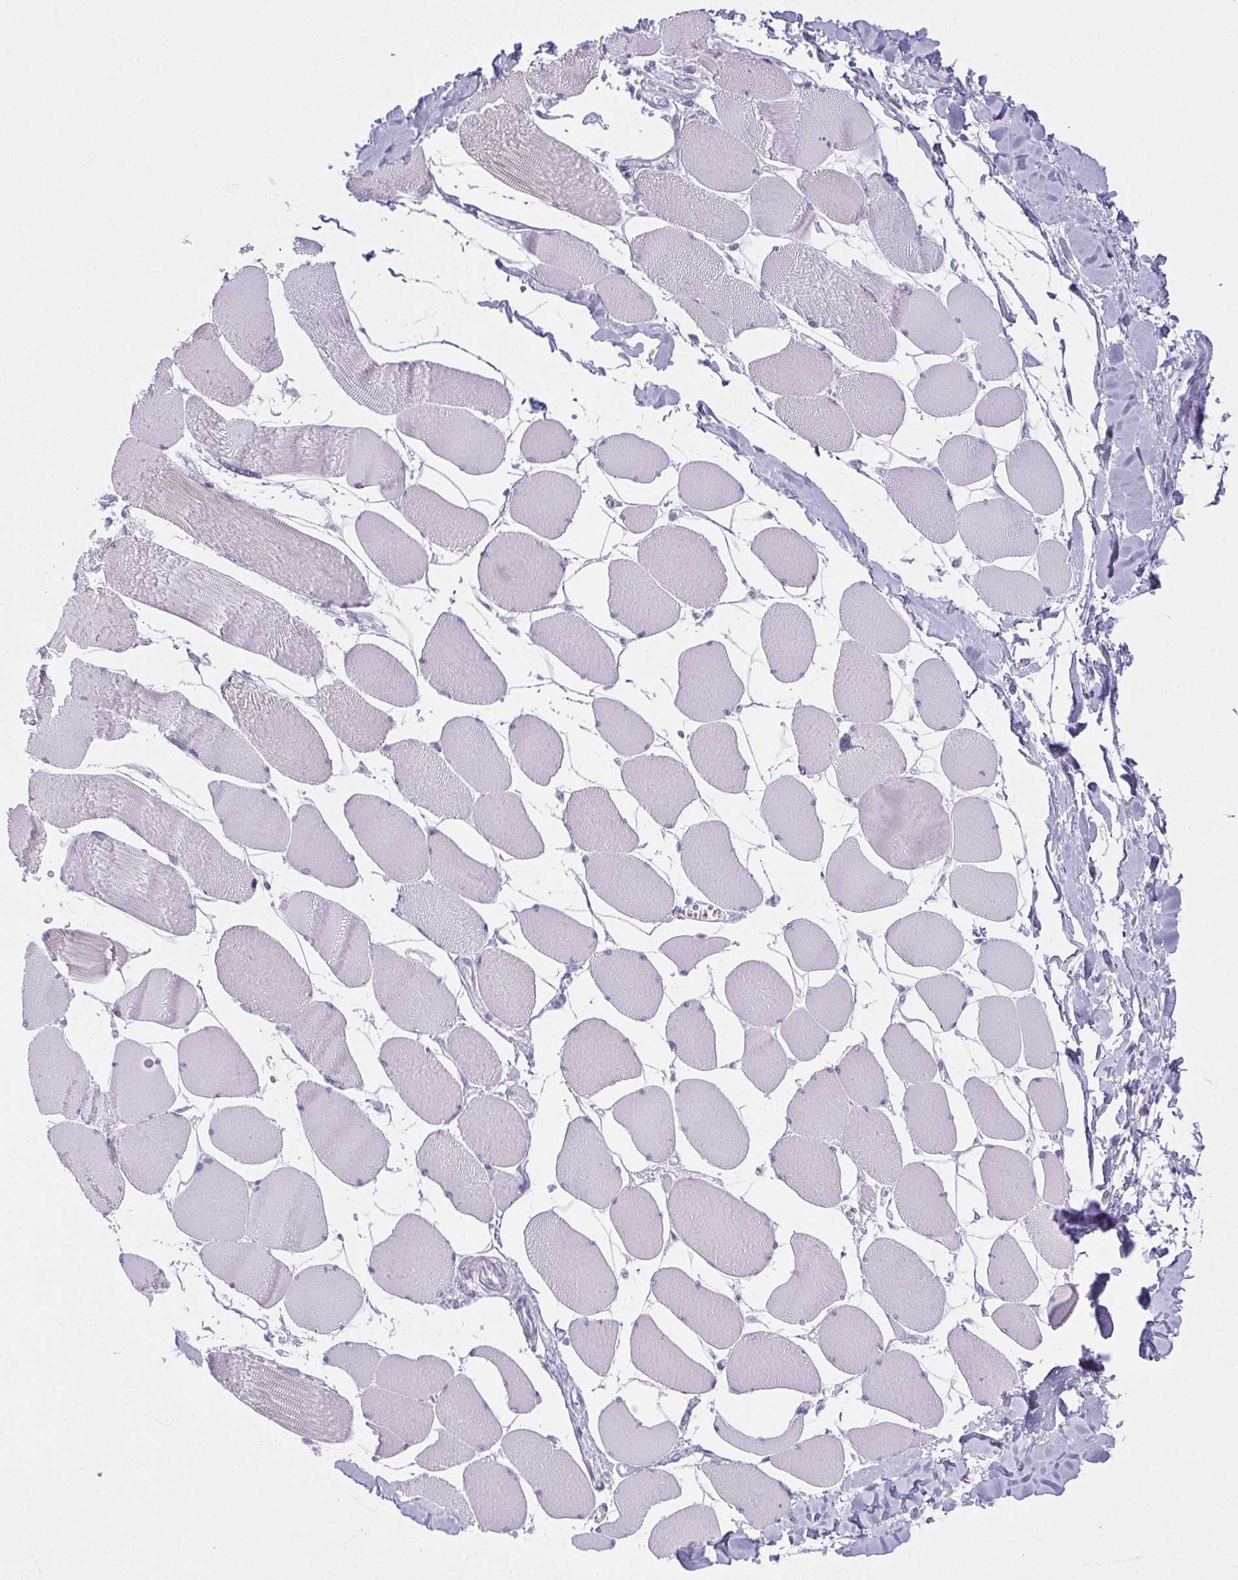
{"staining": {"intensity": "negative", "quantity": "none", "location": "none"}, "tissue": "skeletal muscle", "cell_type": "Myocytes", "image_type": "normal", "snomed": [{"axis": "morphology", "description": "Normal tissue, NOS"}, {"axis": "topography", "description": "Skeletal muscle"}], "caption": "IHC of normal human skeletal muscle exhibits no positivity in myocytes.", "gene": "MOBP", "patient": {"sex": "female", "age": 75}}